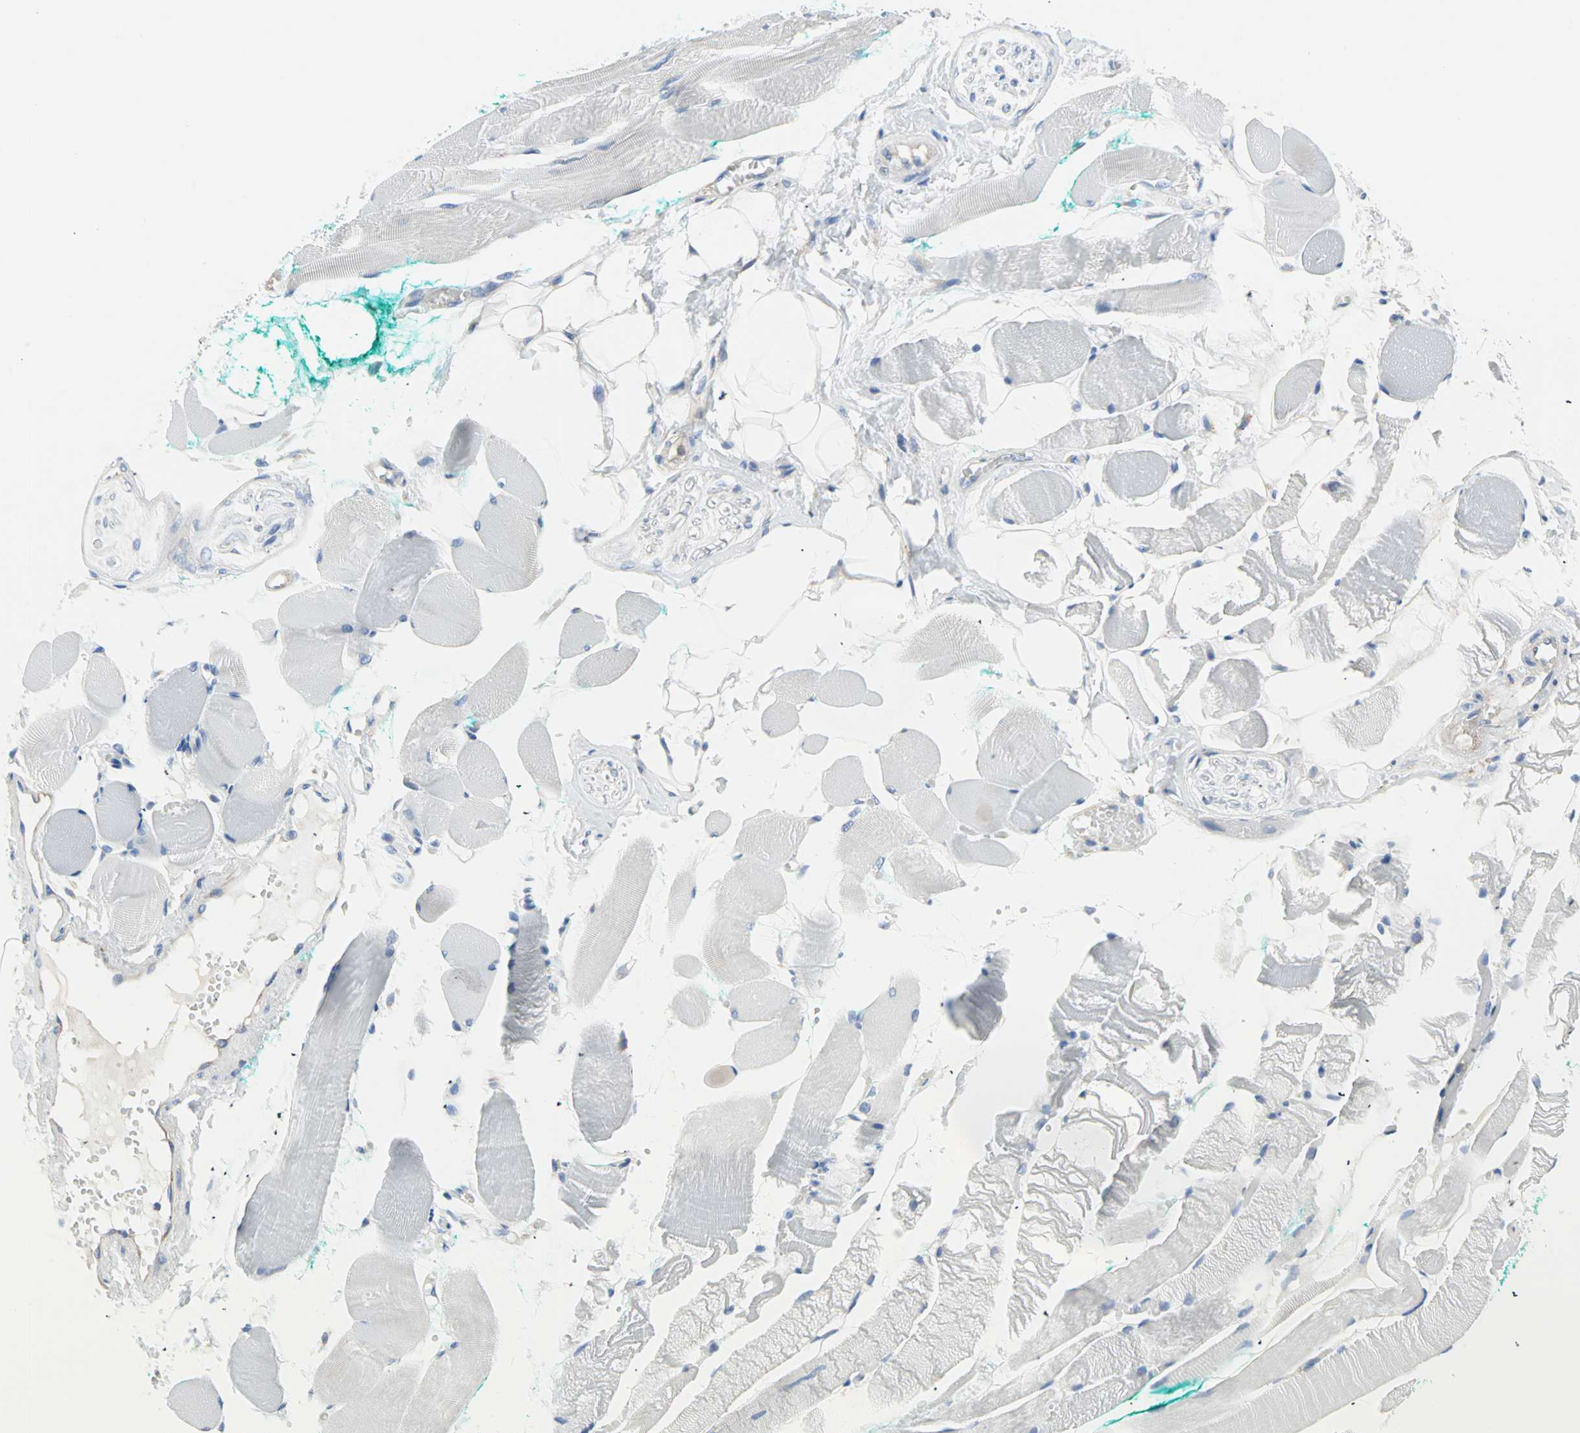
{"staining": {"intensity": "negative", "quantity": "none", "location": "none"}, "tissue": "skeletal muscle", "cell_type": "Myocytes", "image_type": "normal", "snomed": [{"axis": "morphology", "description": "Normal tissue, NOS"}, {"axis": "topography", "description": "Skeletal muscle"}, {"axis": "topography", "description": "Peripheral nerve tissue"}], "caption": "IHC of normal skeletal muscle shows no expression in myocytes.", "gene": "PLCXD1", "patient": {"sex": "female", "age": 84}}